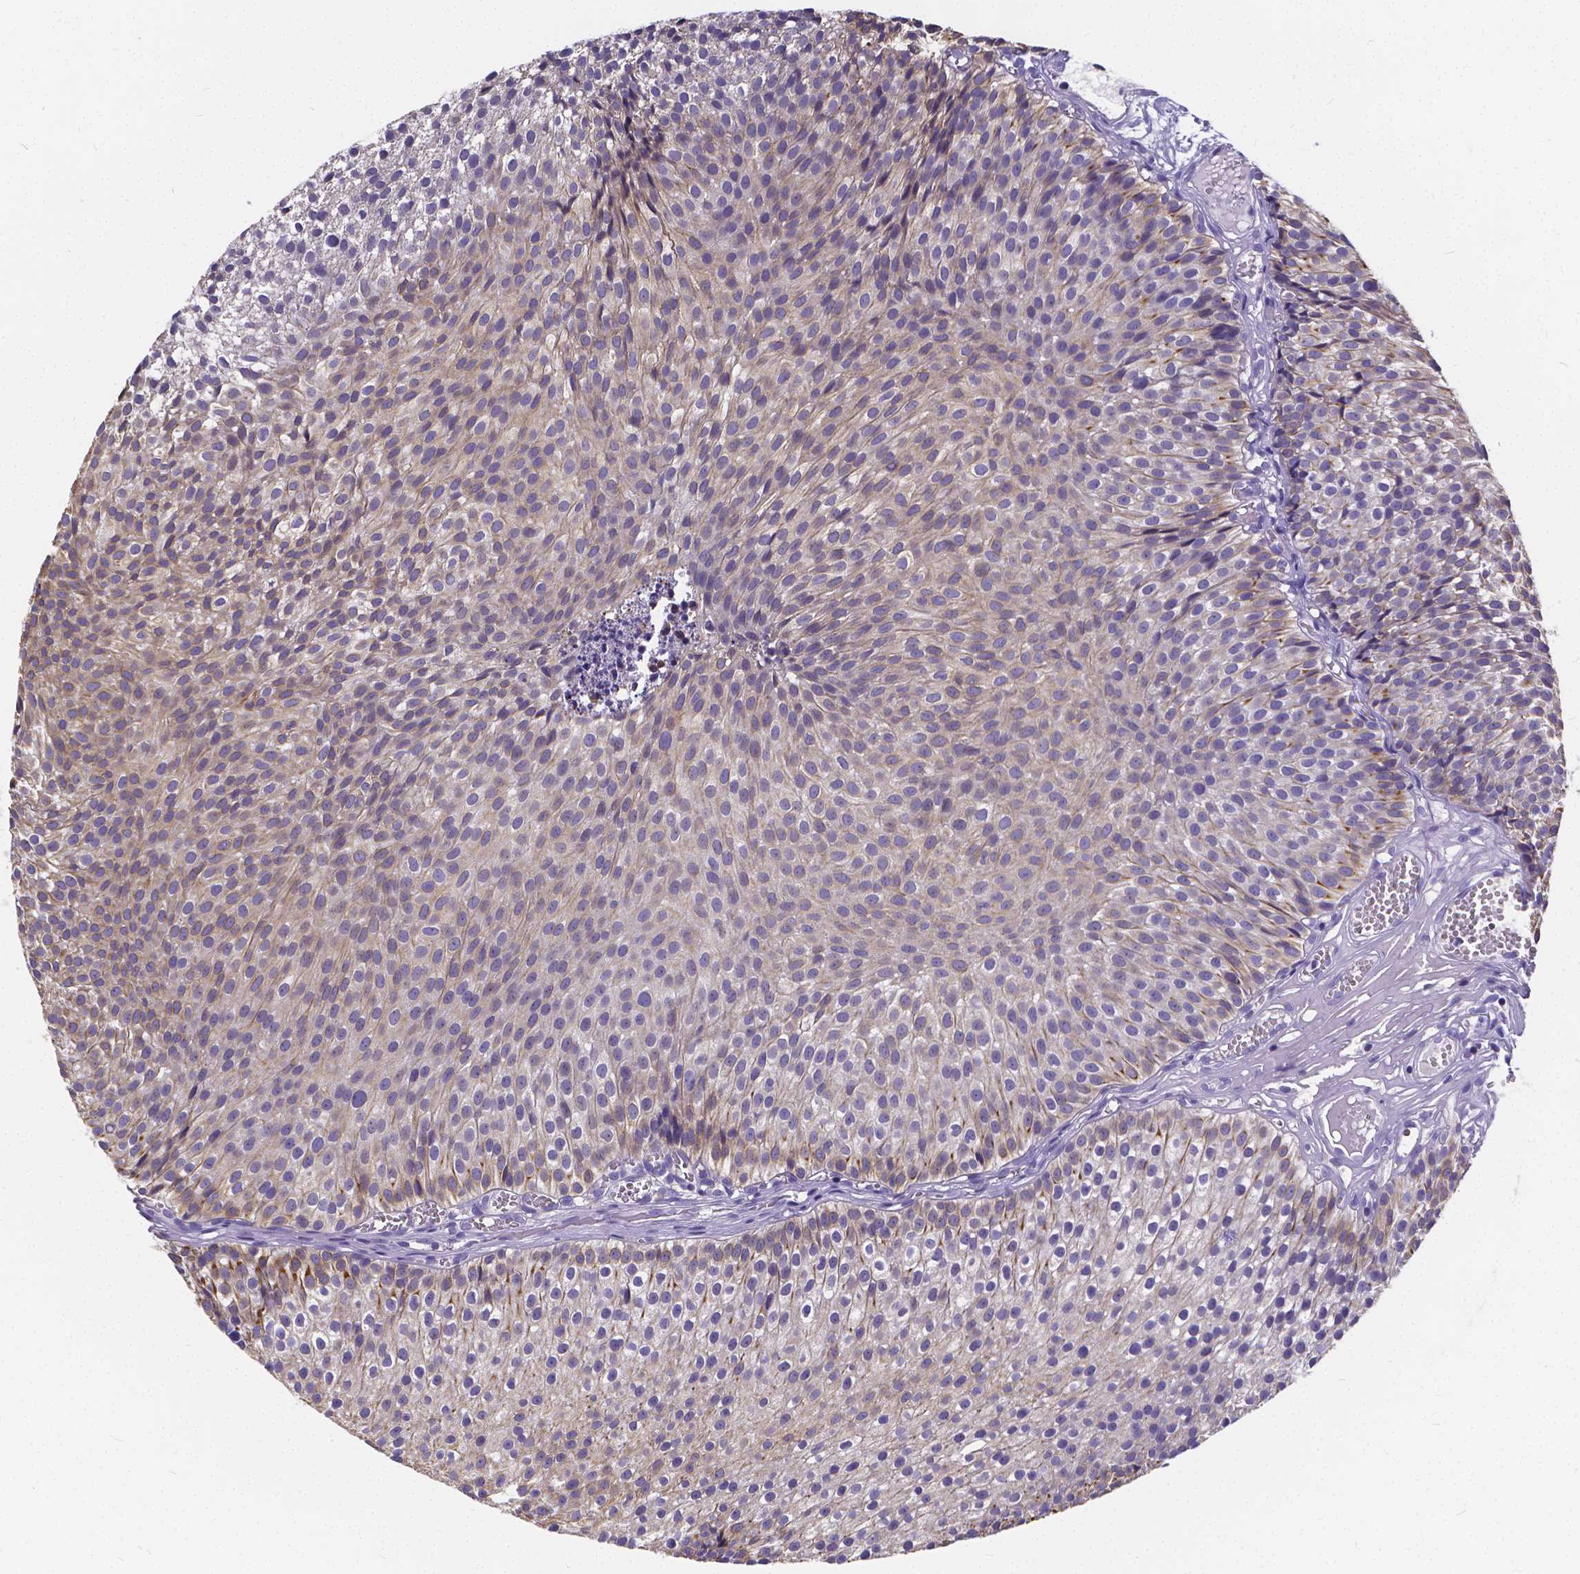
{"staining": {"intensity": "moderate", "quantity": "<25%", "location": "cytoplasmic/membranous"}, "tissue": "urothelial cancer", "cell_type": "Tumor cells", "image_type": "cancer", "snomed": [{"axis": "morphology", "description": "Urothelial carcinoma, Low grade"}, {"axis": "topography", "description": "Urinary bladder"}], "caption": "Immunohistochemistry of low-grade urothelial carcinoma displays low levels of moderate cytoplasmic/membranous staining in approximately <25% of tumor cells.", "gene": "GLRB", "patient": {"sex": "male", "age": 63}}